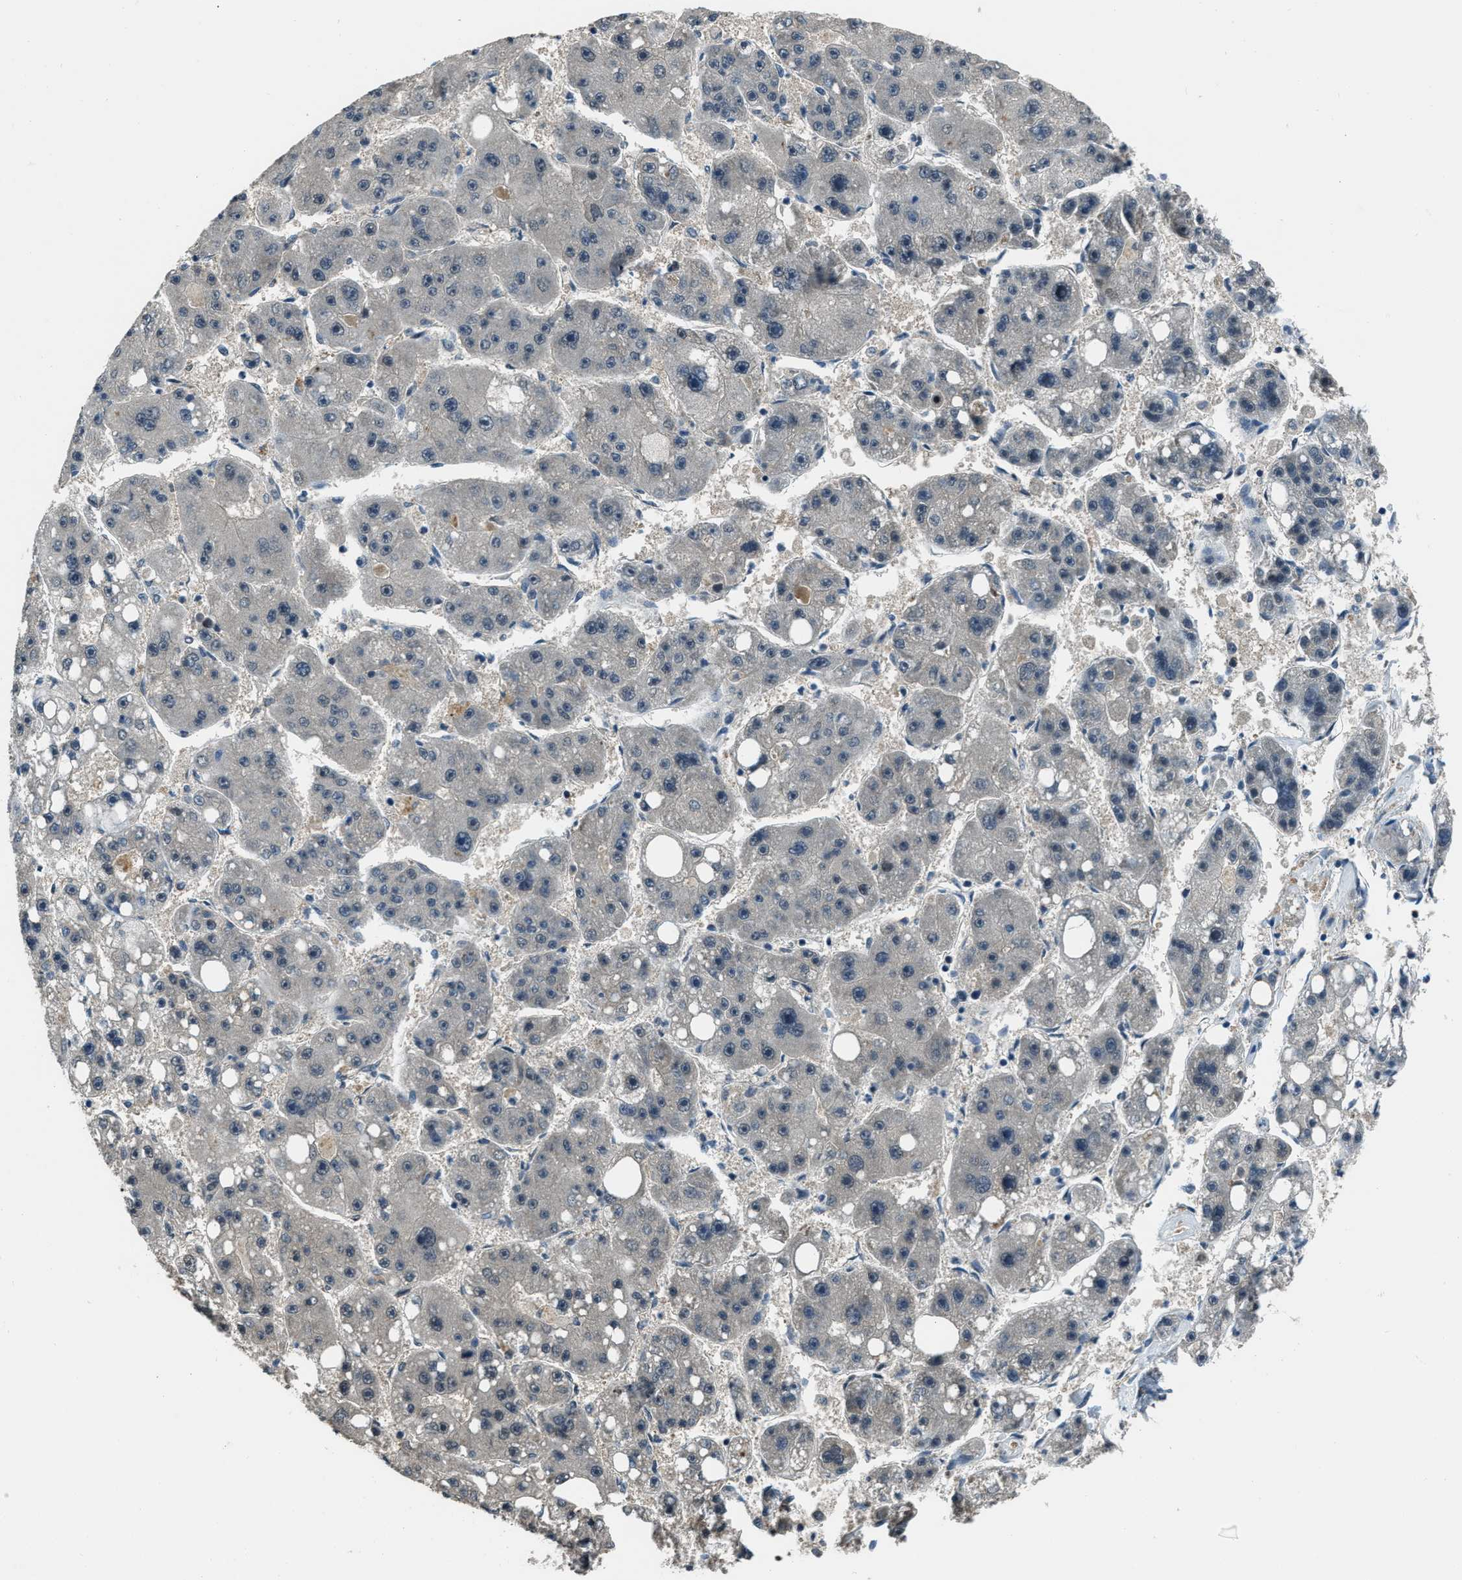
{"staining": {"intensity": "negative", "quantity": "none", "location": "none"}, "tissue": "liver cancer", "cell_type": "Tumor cells", "image_type": "cancer", "snomed": [{"axis": "morphology", "description": "Carcinoma, Hepatocellular, NOS"}, {"axis": "topography", "description": "Liver"}], "caption": "A micrograph of liver hepatocellular carcinoma stained for a protein reveals no brown staining in tumor cells. Brightfield microscopy of immunohistochemistry stained with DAB (brown) and hematoxylin (blue), captured at high magnification.", "gene": "NUDCD3", "patient": {"sex": "female", "age": 61}}